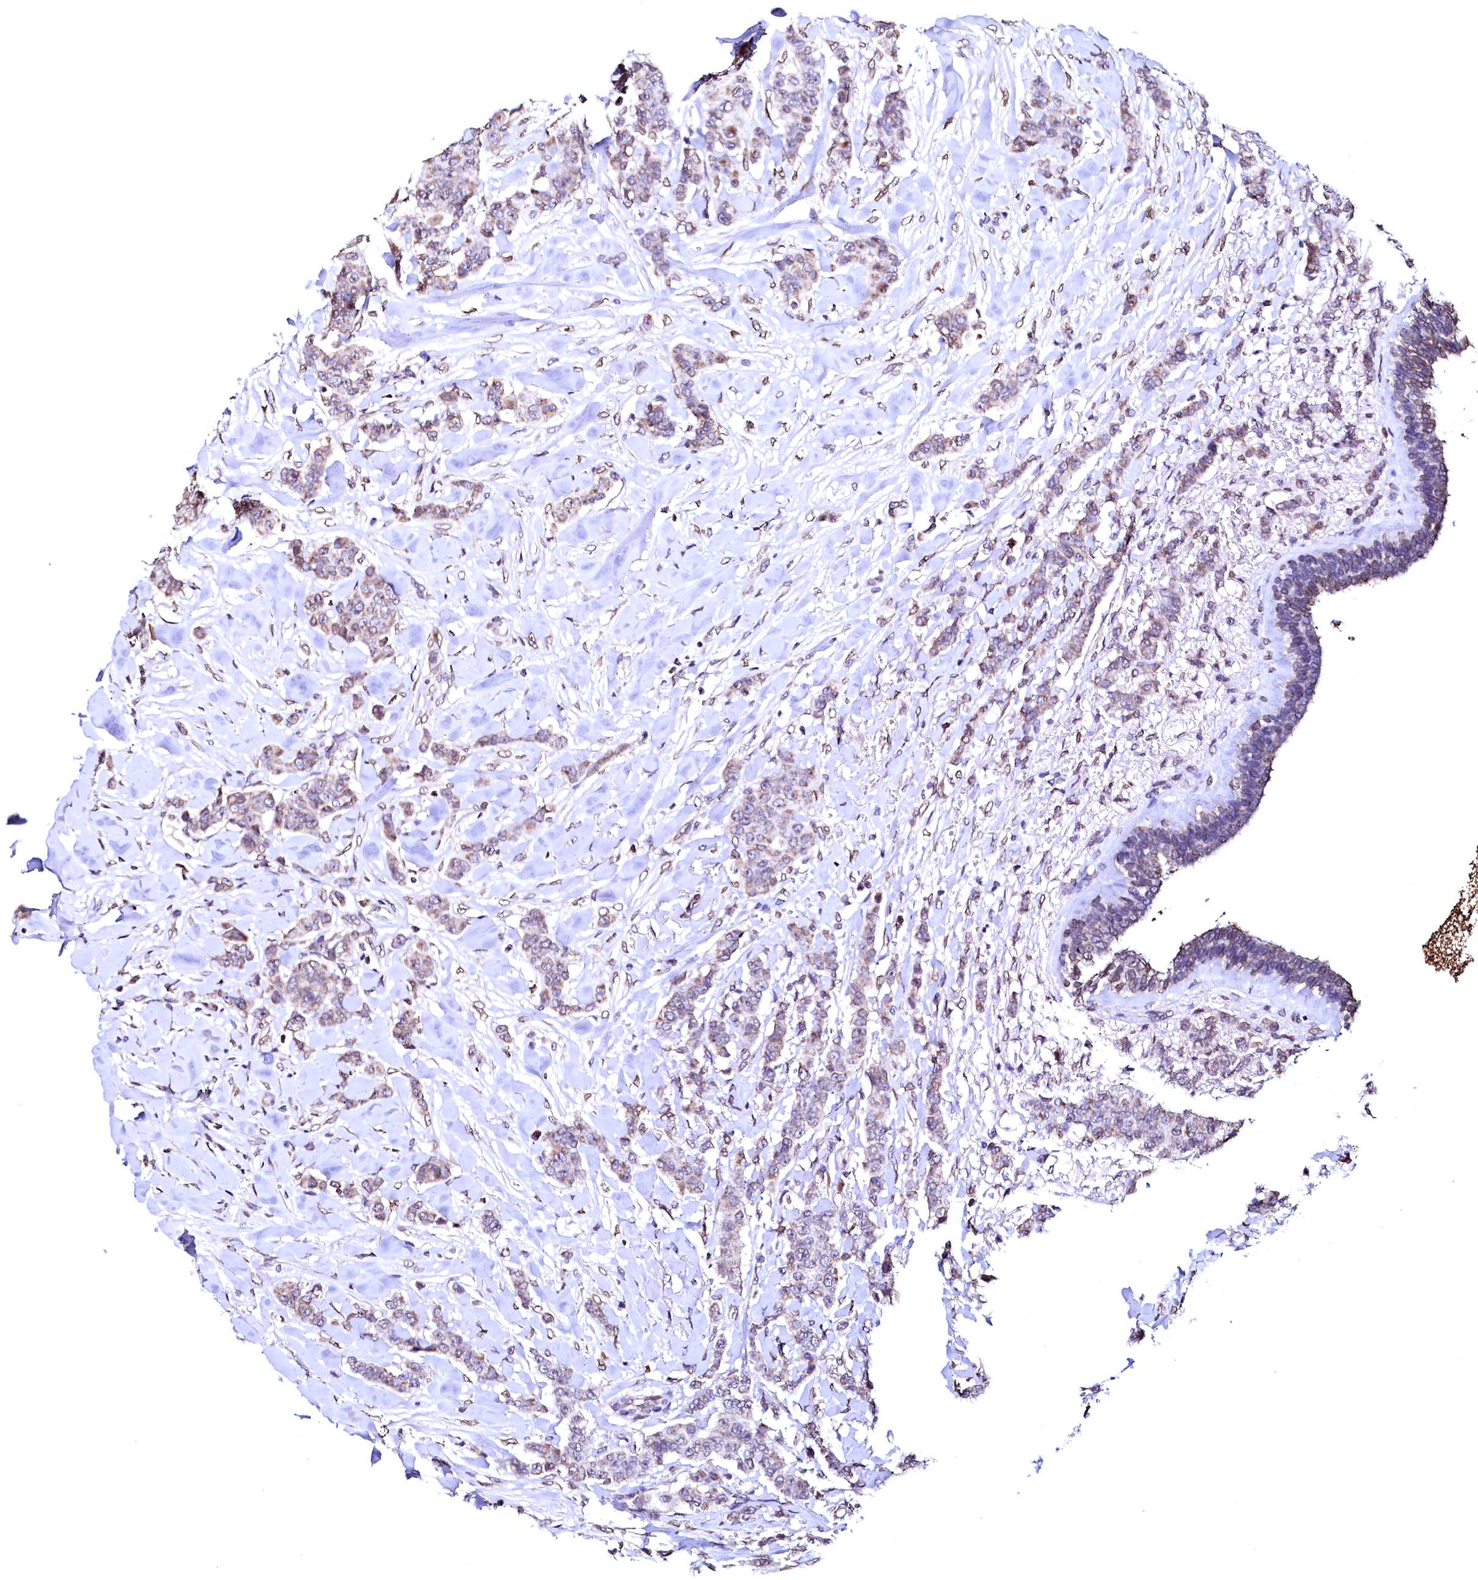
{"staining": {"intensity": "weak", "quantity": "<25%", "location": "cytoplasmic/membranous"}, "tissue": "breast cancer", "cell_type": "Tumor cells", "image_type": "cancer", "snomed": [{"axis": "morphology", "description": "Duct carcinoma"}, {"axis": "topography", "description": "Breast"}], "caption": "Immunohistochemistry of breast infiltrating ductal carcinoma exhibits no staining in tumor cells.", "gene": "HAND1", "patient": {"sex": "female", "age": 40}}